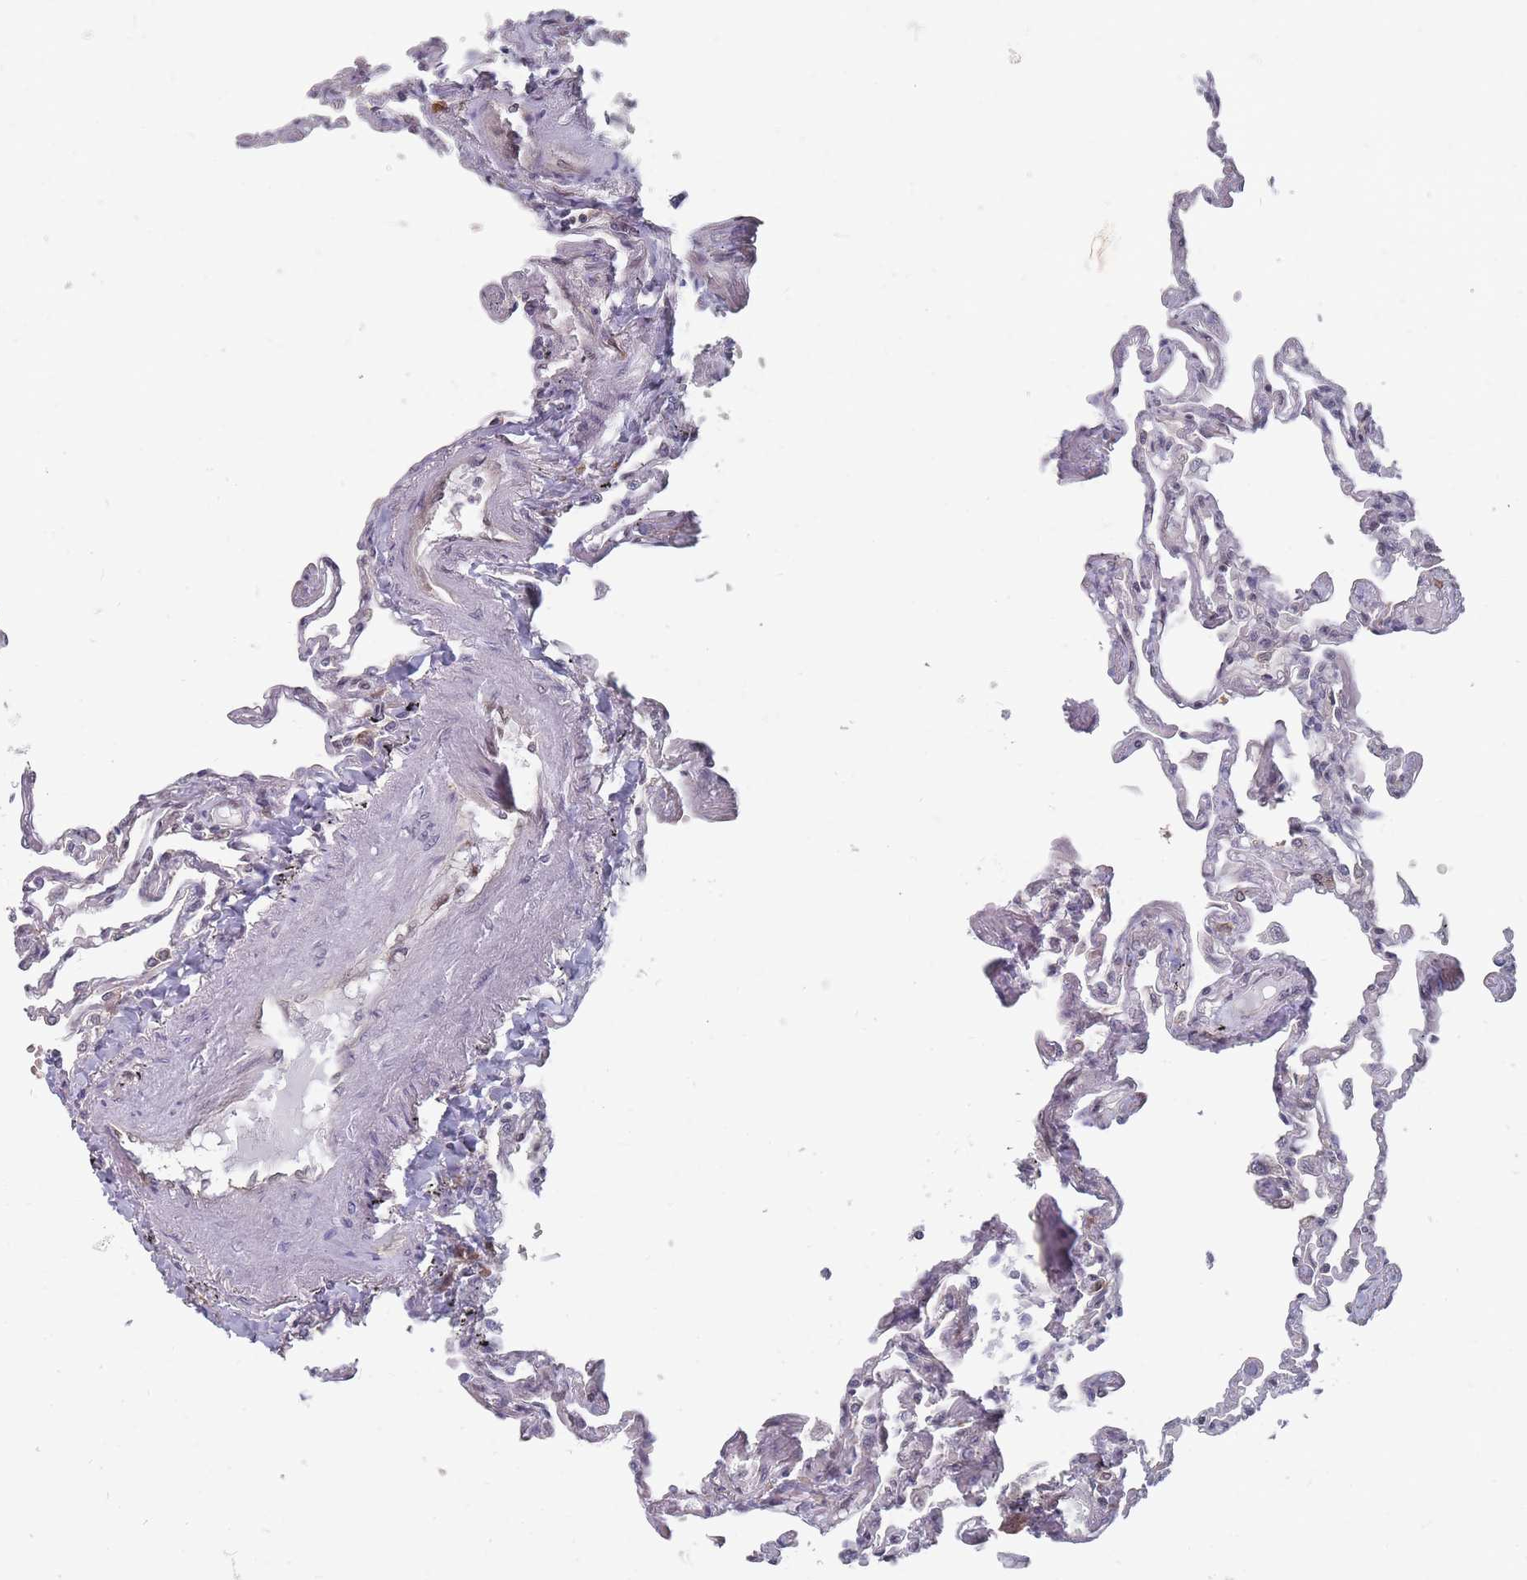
{"staining": {"intensity": "moderate", "quantity": "<25%", "location": "cytoplasmic/membranous"}, "tissue": "lung", "cell_type": "Alveolar cells", "image_type": "normal", "snomed": [{"axis": "morphology", "description": "Normal tissue, NOS"}, {"axis": "topography", "description": "Lung"}], "caption": "Immunohistochemical staining of normal lung displays <25% levels of moderate cytoplasmic/membranous protein staining in about <25% of alveolar cells.", "gene": "NKD1", "patient": {"sex": "female", "age": 67}}